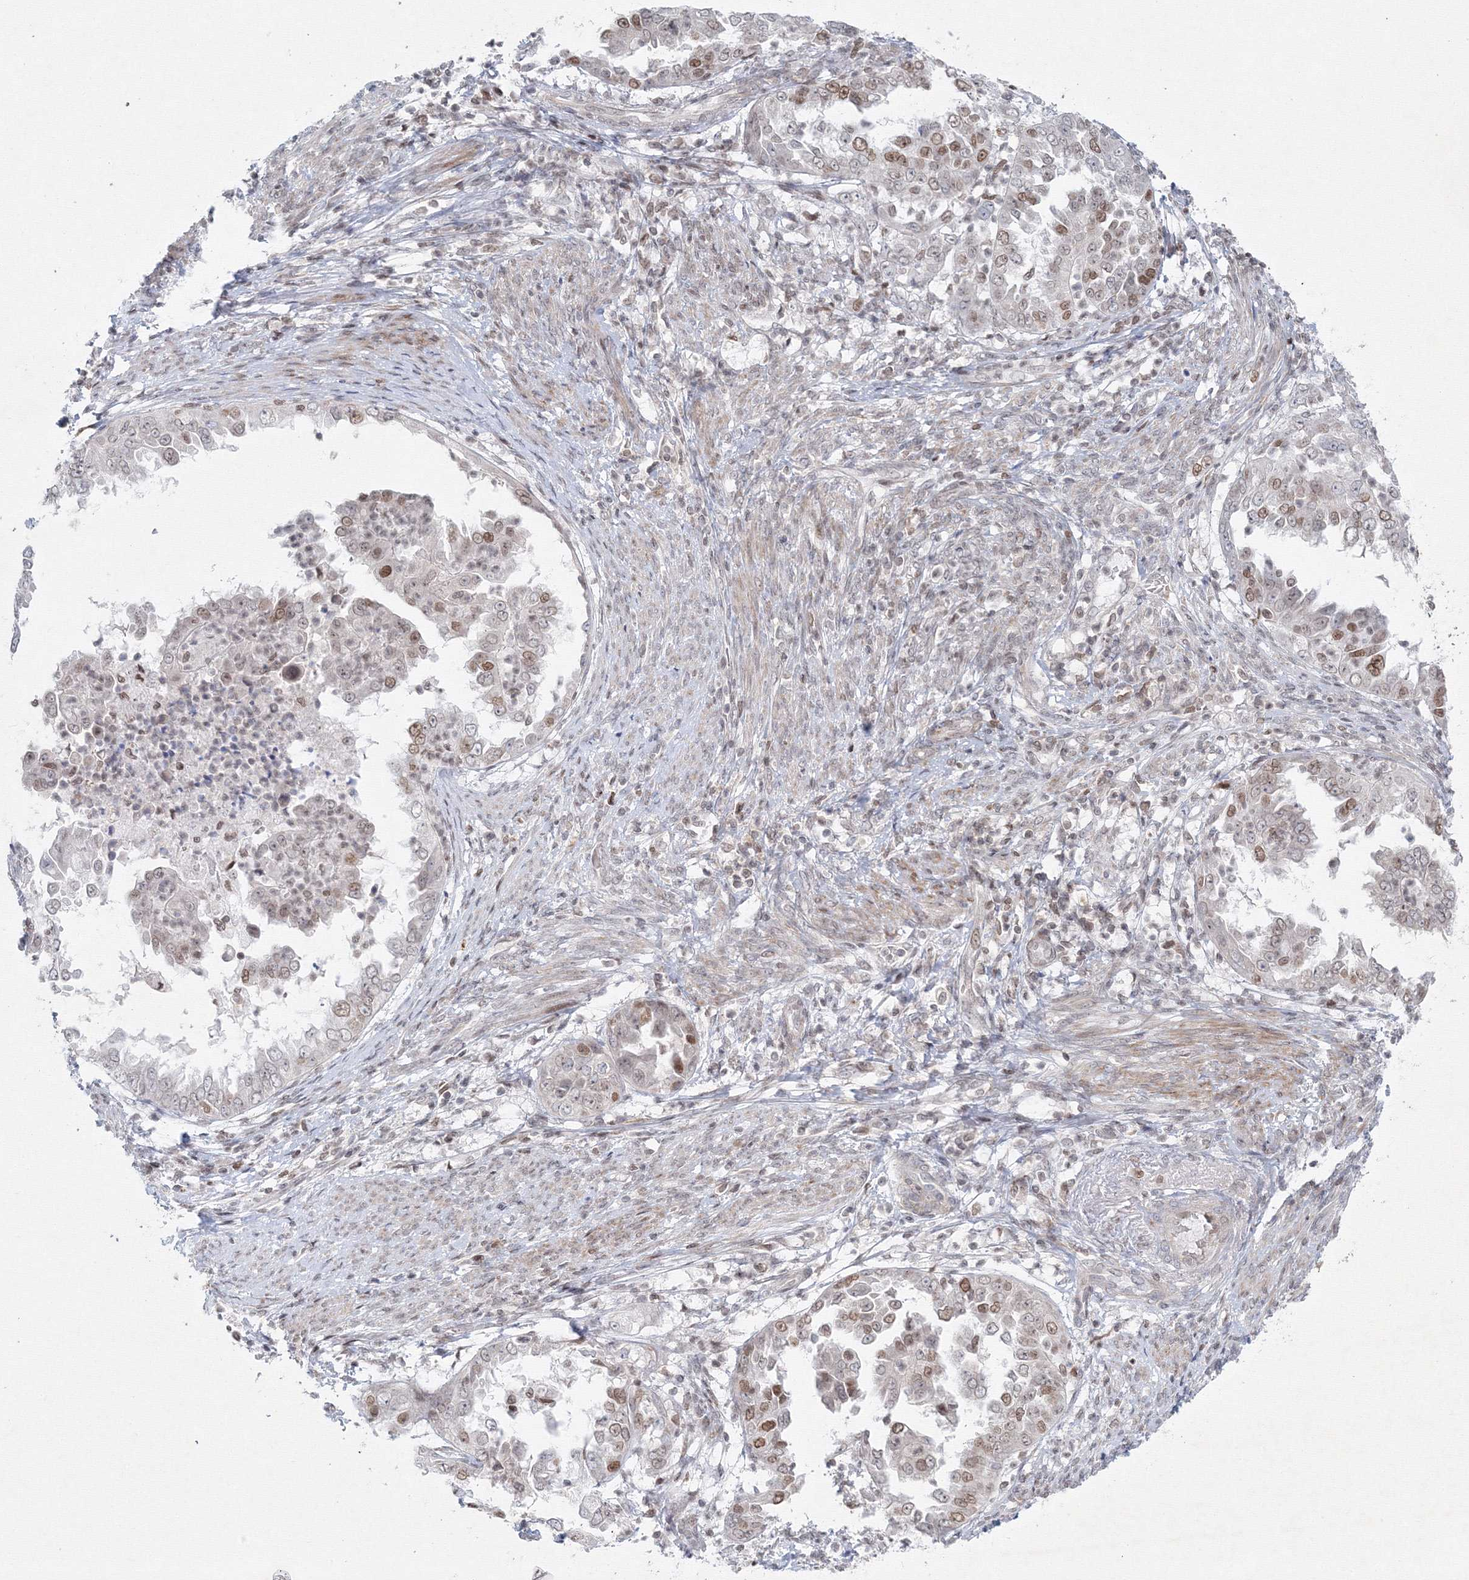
{"staining": {"intensity": "moderate", "quantity": "25%-75%", "location": "nuclear"}, "tissue": "endometrial cancer", "cell_type": "Tumor cells", "image_type": "cancer", "snomed": [{"axis": "morphology", "description": "Adenocarcinoma, NOS"}, {"axis": "topography", "description": "Endometrium"}], "caption": "Tumor cells display medium levels of moderate nuclear expression in approximately 25%-75% of cells in human endometrial cancer (adenocarcinoma). (IHC, brightfield microscopy, high magnification).", "gene": "KIF4A", "patient": {"sex": "female", "age": 85}}